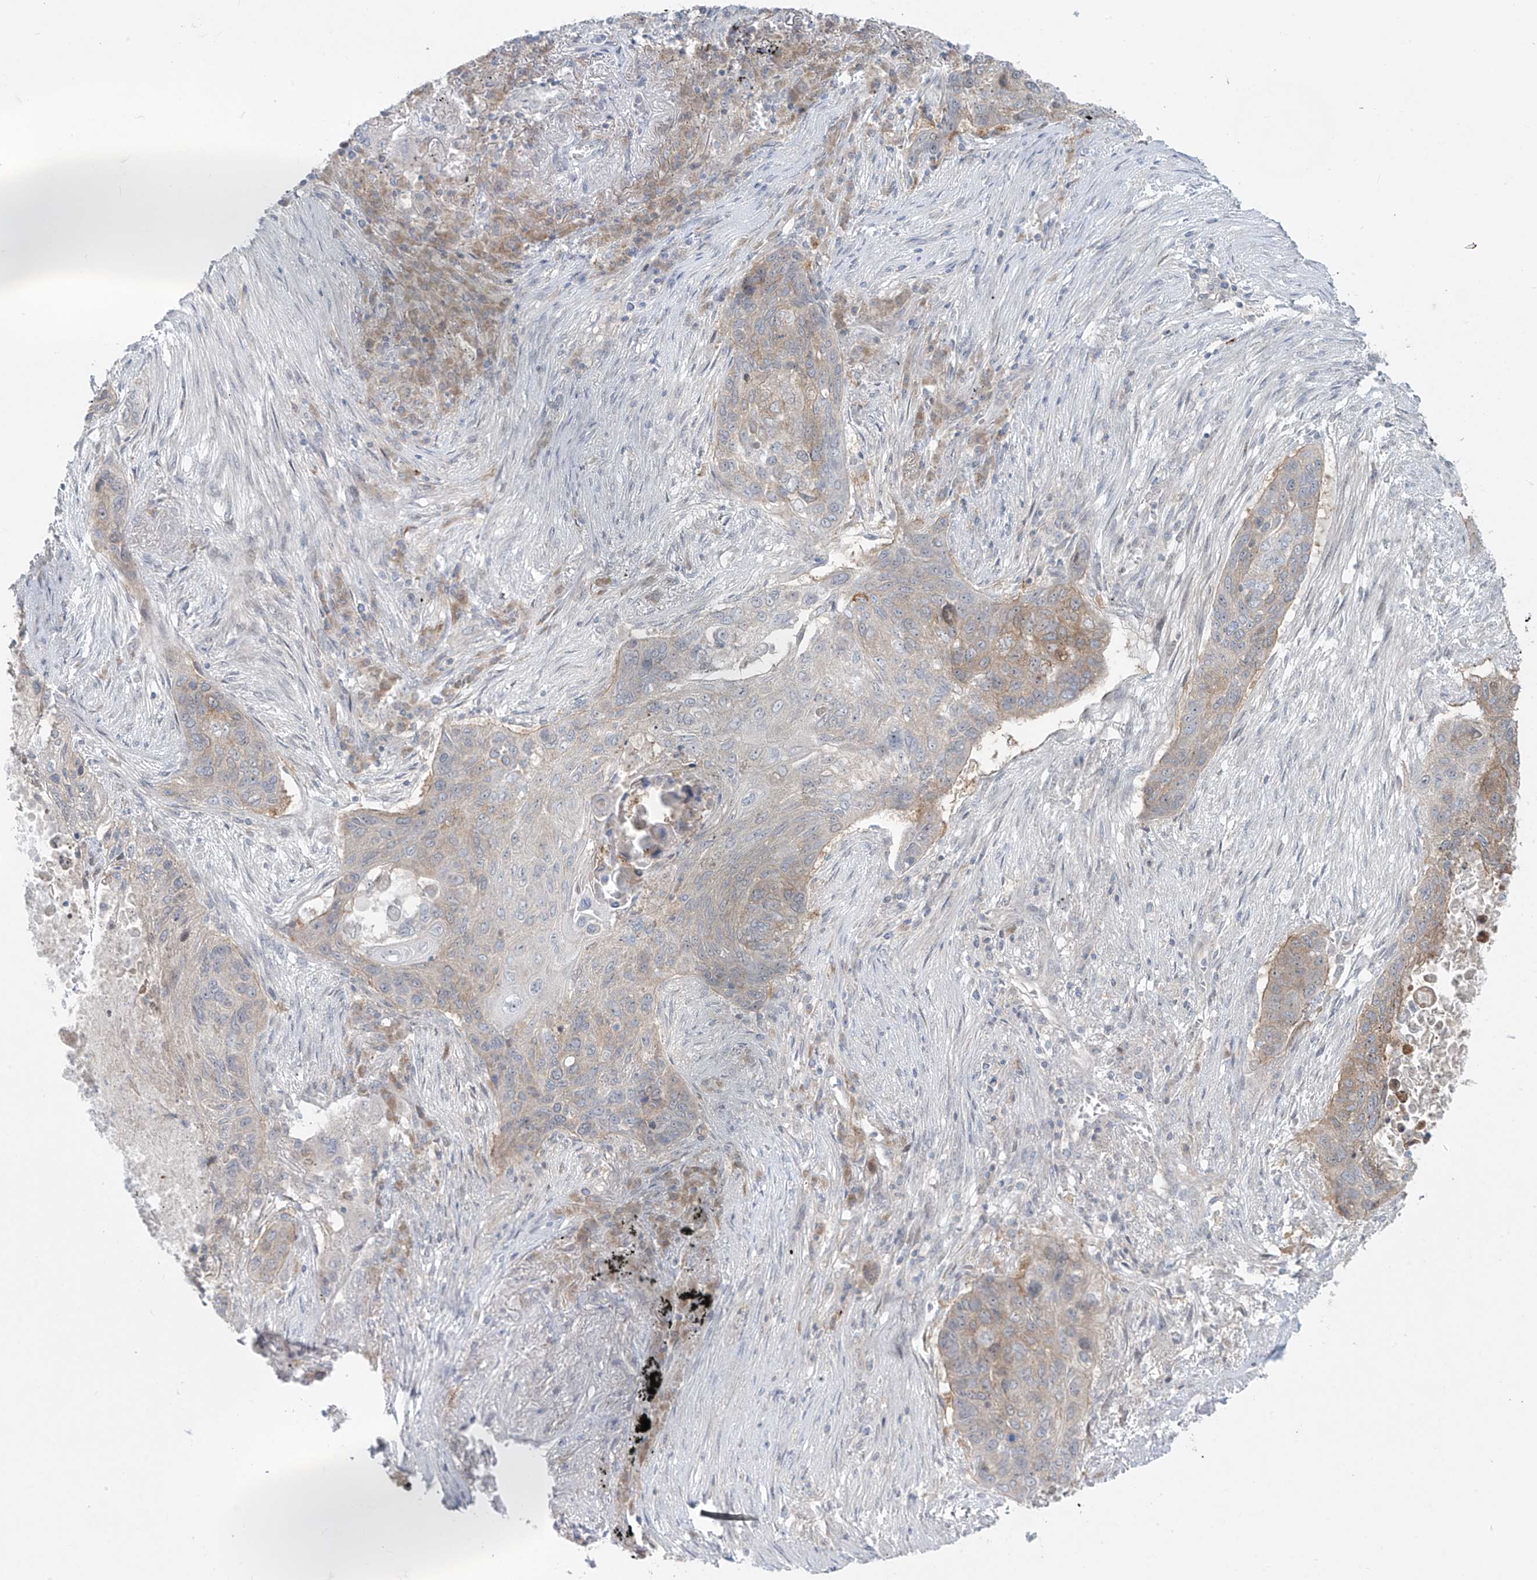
{"staining": {"intensity": "strong", "quantity": "<25%", "location": "cytoplasmic/membranous"}, "tissue": "lung cancer", "cell_type": "Tumor cells", "image_type": "cancer", "snomed": [{"axis": "morphology", "description": "Squamous cell carcinoma, NOS"}, {"axis": "topography", "description": "Lung"}], "caption": "Immunohistochemical staining of human lung squamous cell carcinoma displays strong cytoplasmic/membranous protein expression in about <25% of tumor cells.", "gene": "PPAT", "patient": {"sex": "female", "age": 63}}